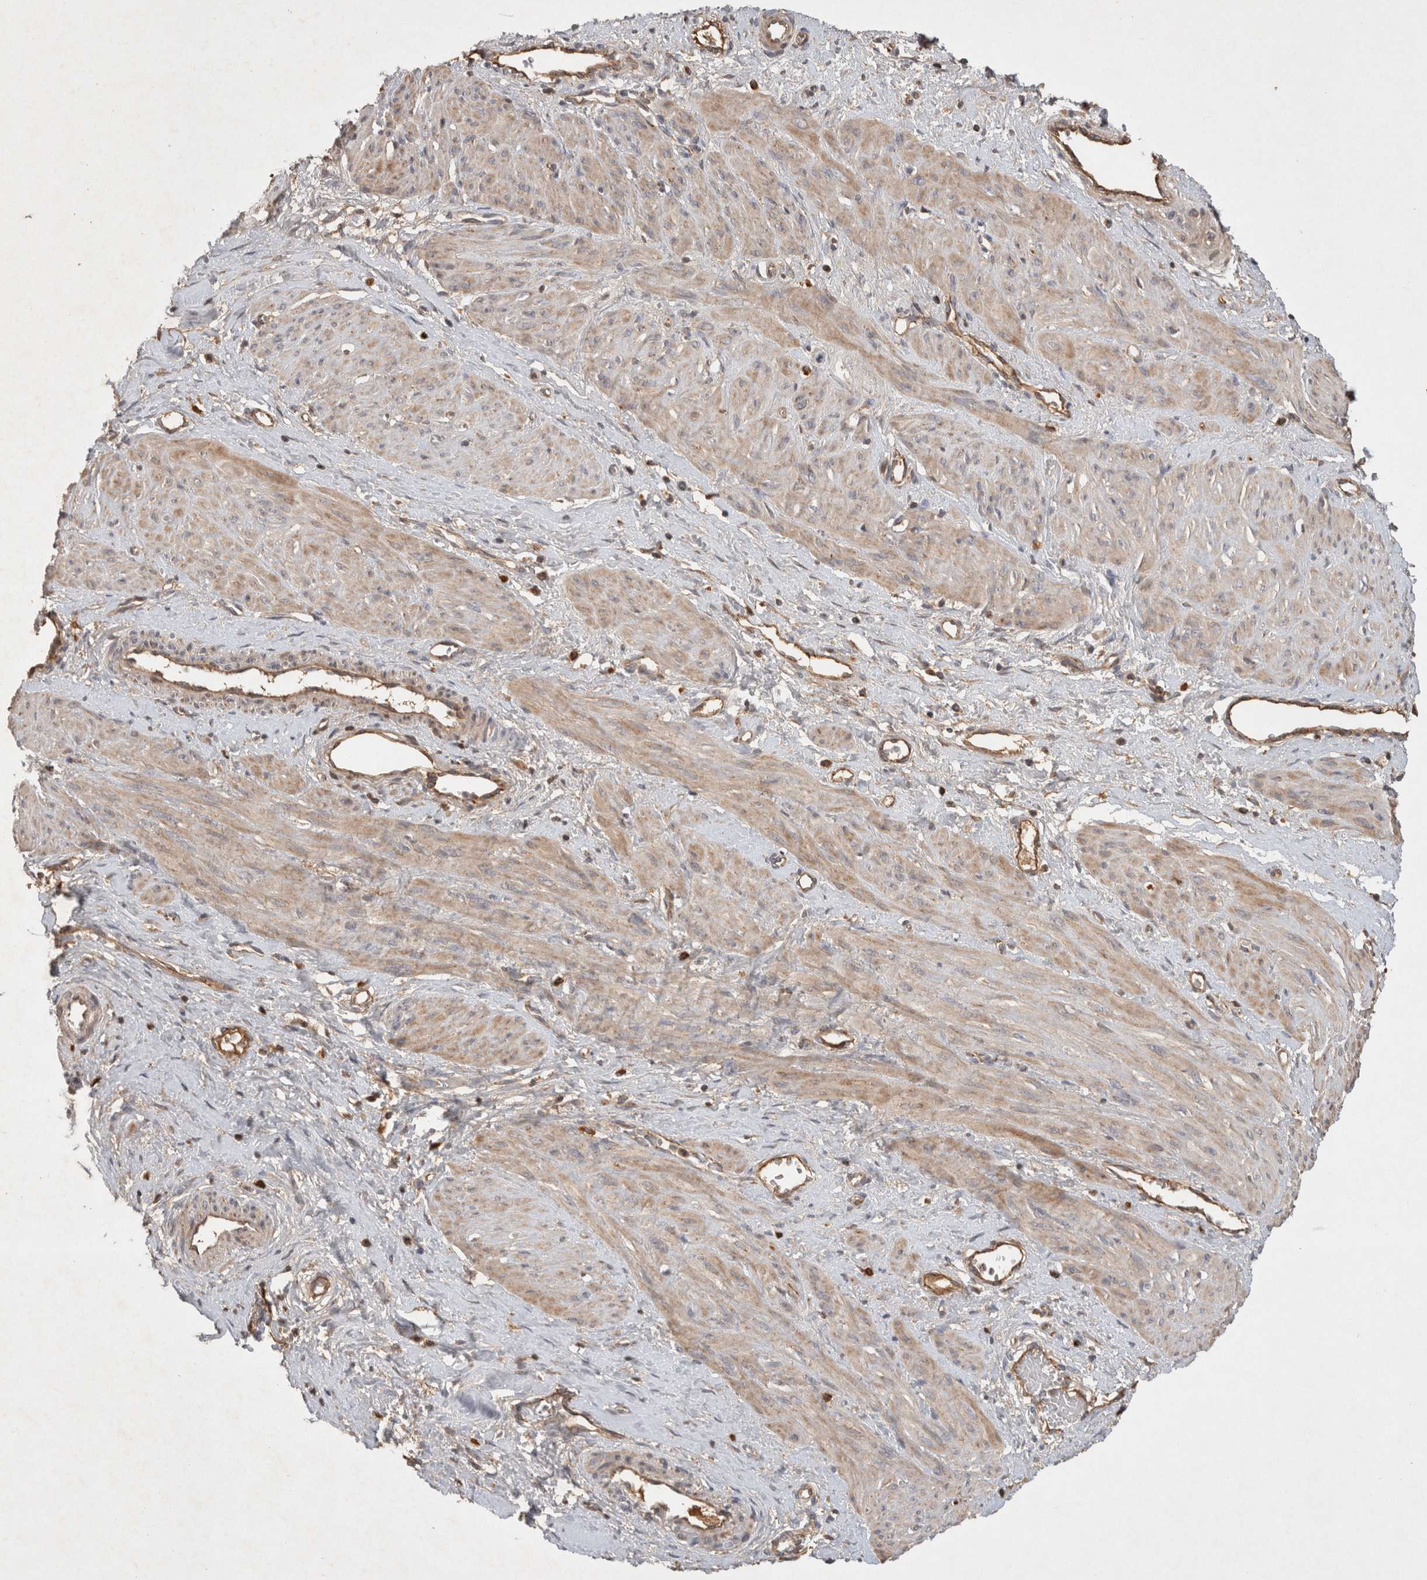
{"staining": {"intensity": "weak", "quantity": ">75%", "location": "cytoplasmic/membranous"}, "tissue": "smooth muscle", "cell_type": "Smooth muscle cells", "image_type": "normal", "snomed": [{"axis": "morphology", "description": "Normal tissue, NOS"}, {"axis": "topography", "description": "Endometrium"}], "caption": "Immunohistochemistry (DAB) staining of unremarkable human smooth muscle reveals weak cytoplasmic/membranous protein staining in about >75% of smooth muscle cells.", "gene": "SERAC1", "patient": {"sex": "female", "age": 33}}